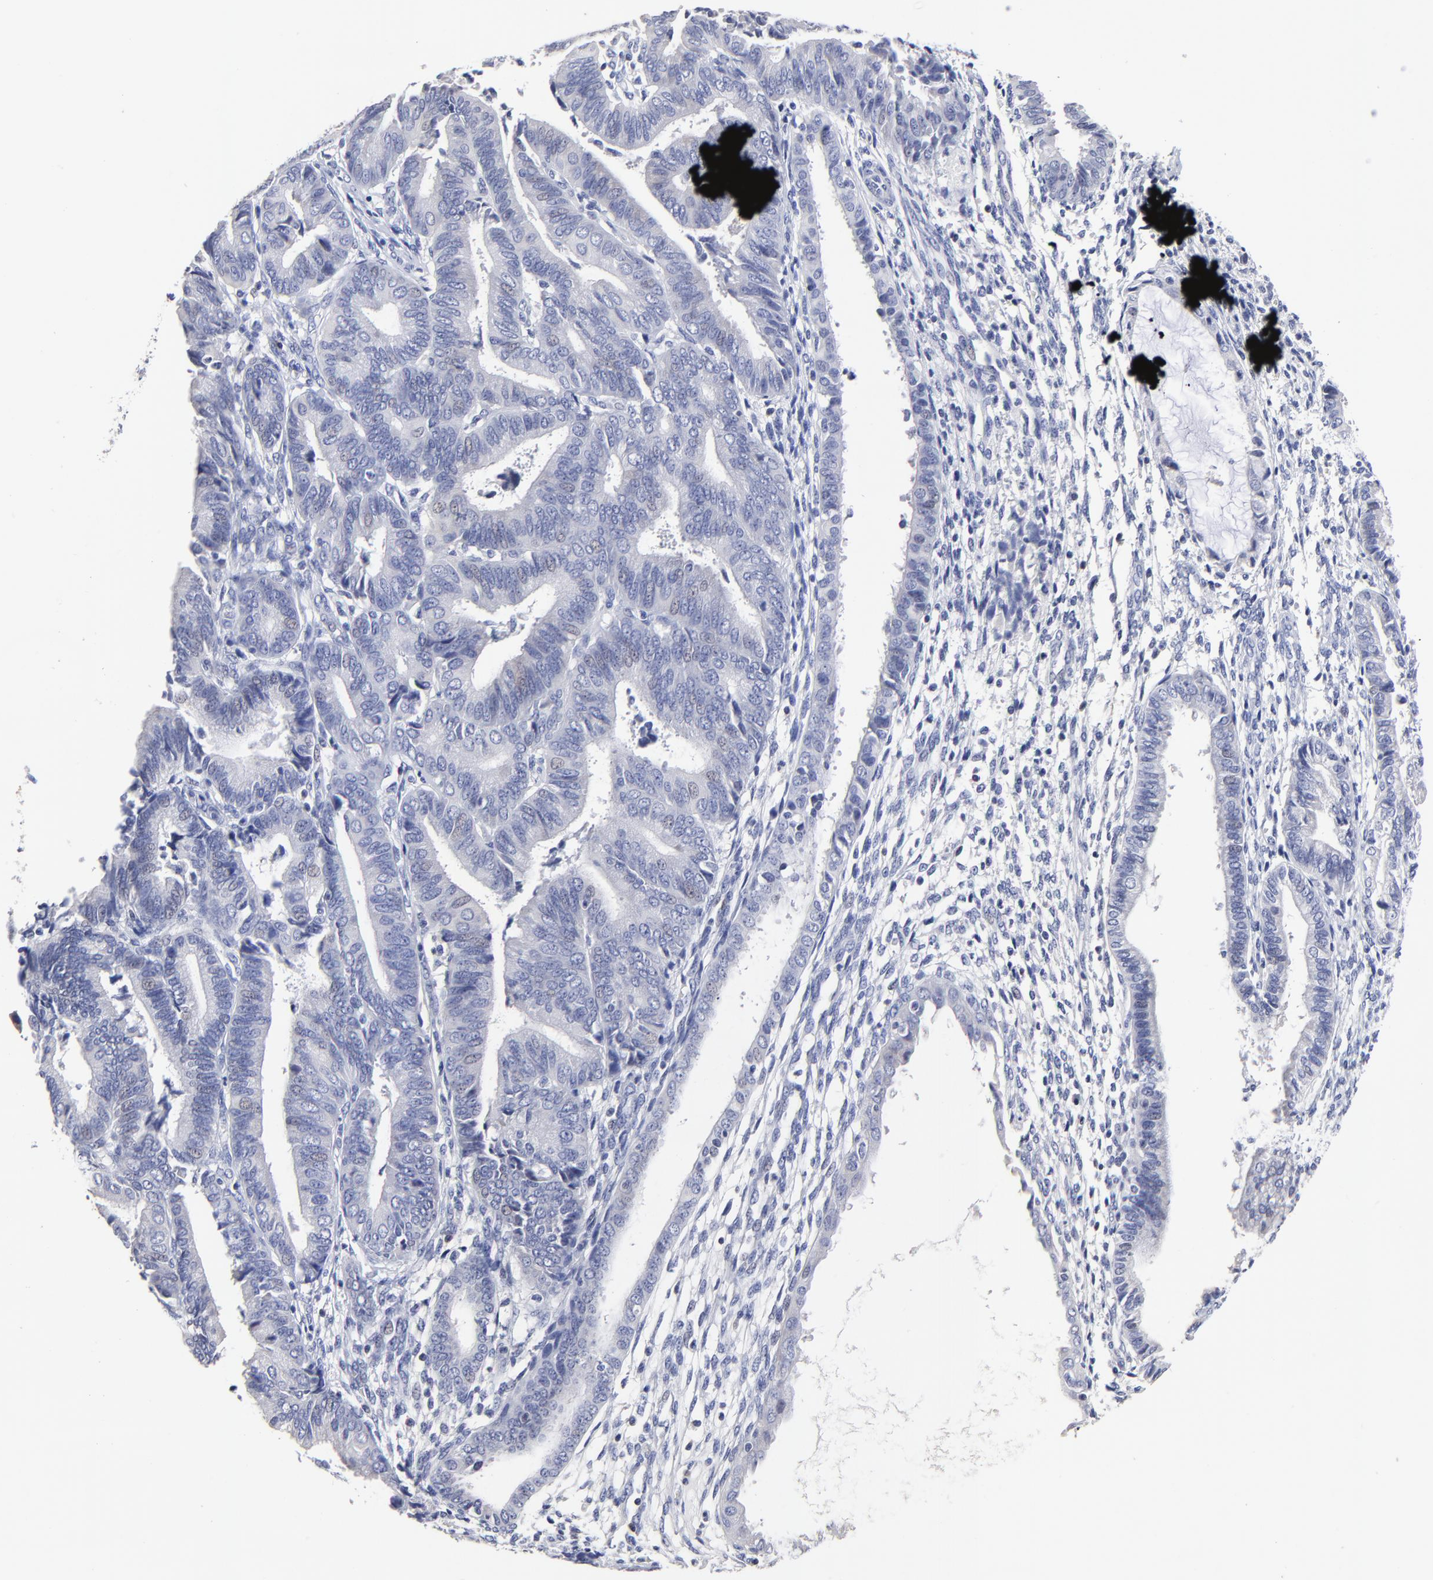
{"staining": {"intensity": "negative", "quantity": "none", "location": "none"}, "tissue": "endometrial cancer", "cell_type": "Tumor cells", "image_type": "cancer", "snomed": [{"axis": "morphology", "description": "Adenocarcinoma, NOS"}, {"axis": "topography", "description": "Endometrium"}], "caption": "High power microscopy micrograph of an immunohistochemistry (IHC) histopathology image of endometrial cancer, revealing no significant staining in tumor cells.", "gene": "TRAT1", "patient": {"sex": "female", "age": 63}}